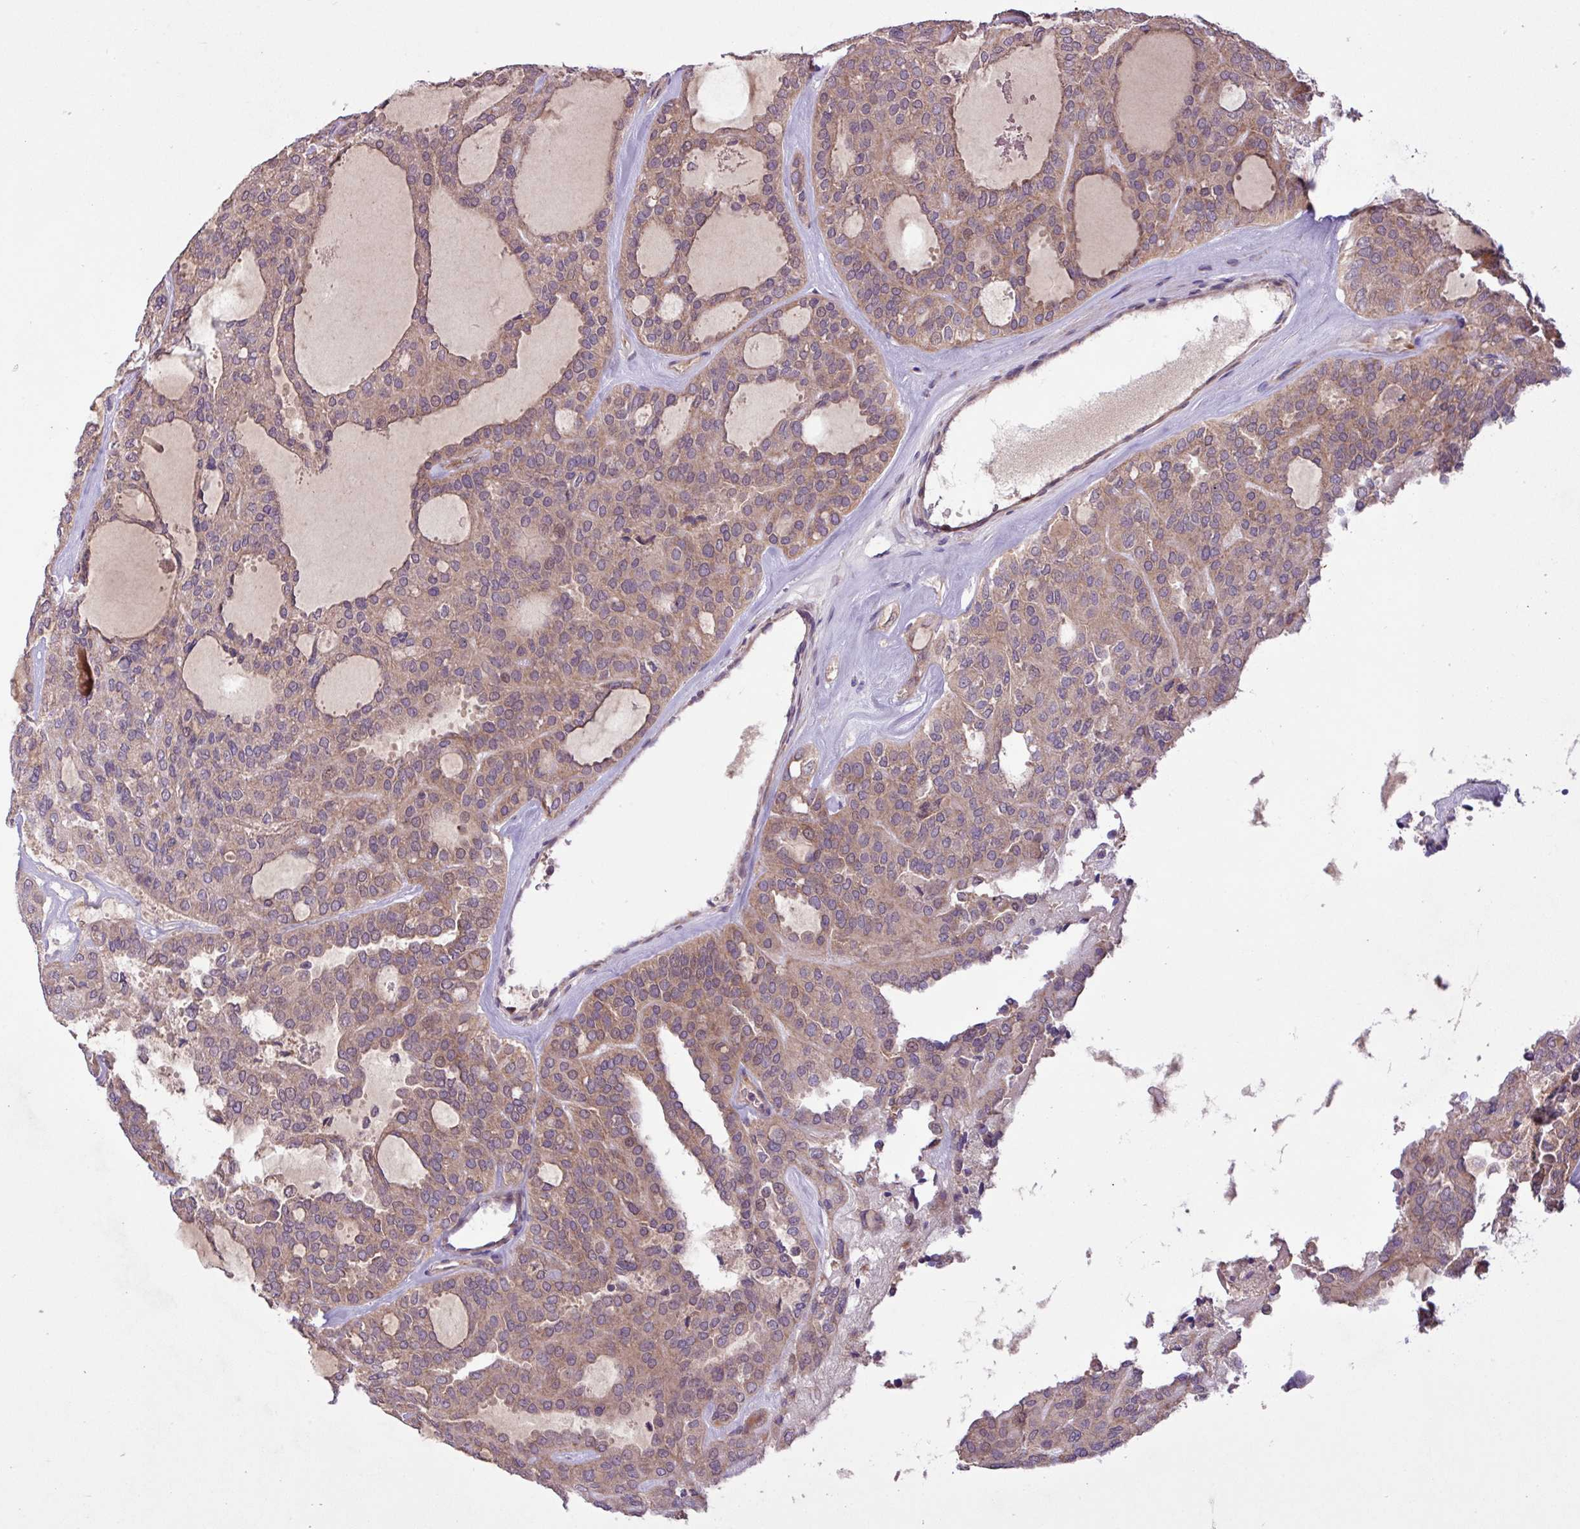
{"staining": {"intensity": "weak", "quantity": ">75%", "location": "cytoplasmic/membranous"}, "tissue": "thyroid cancer", "cell_type": "Tumor cells", "image_type": "cancer", "snomed": [{"axis": "morphology", "description": "Follicular adenoma carcinoma, NOS"}, {"axis": "topography", "description": "Thyroid gland"}], "caption": "Immunohistochemistry (DAB) staining of thyroid cancer (follicular adenoma carcinoma) displays weak cytoplasmic/membranous protein staining in about >75% of tumor cells.", "gene": "TIMM10B", "patient": {"sex": "male", "age": 75}}